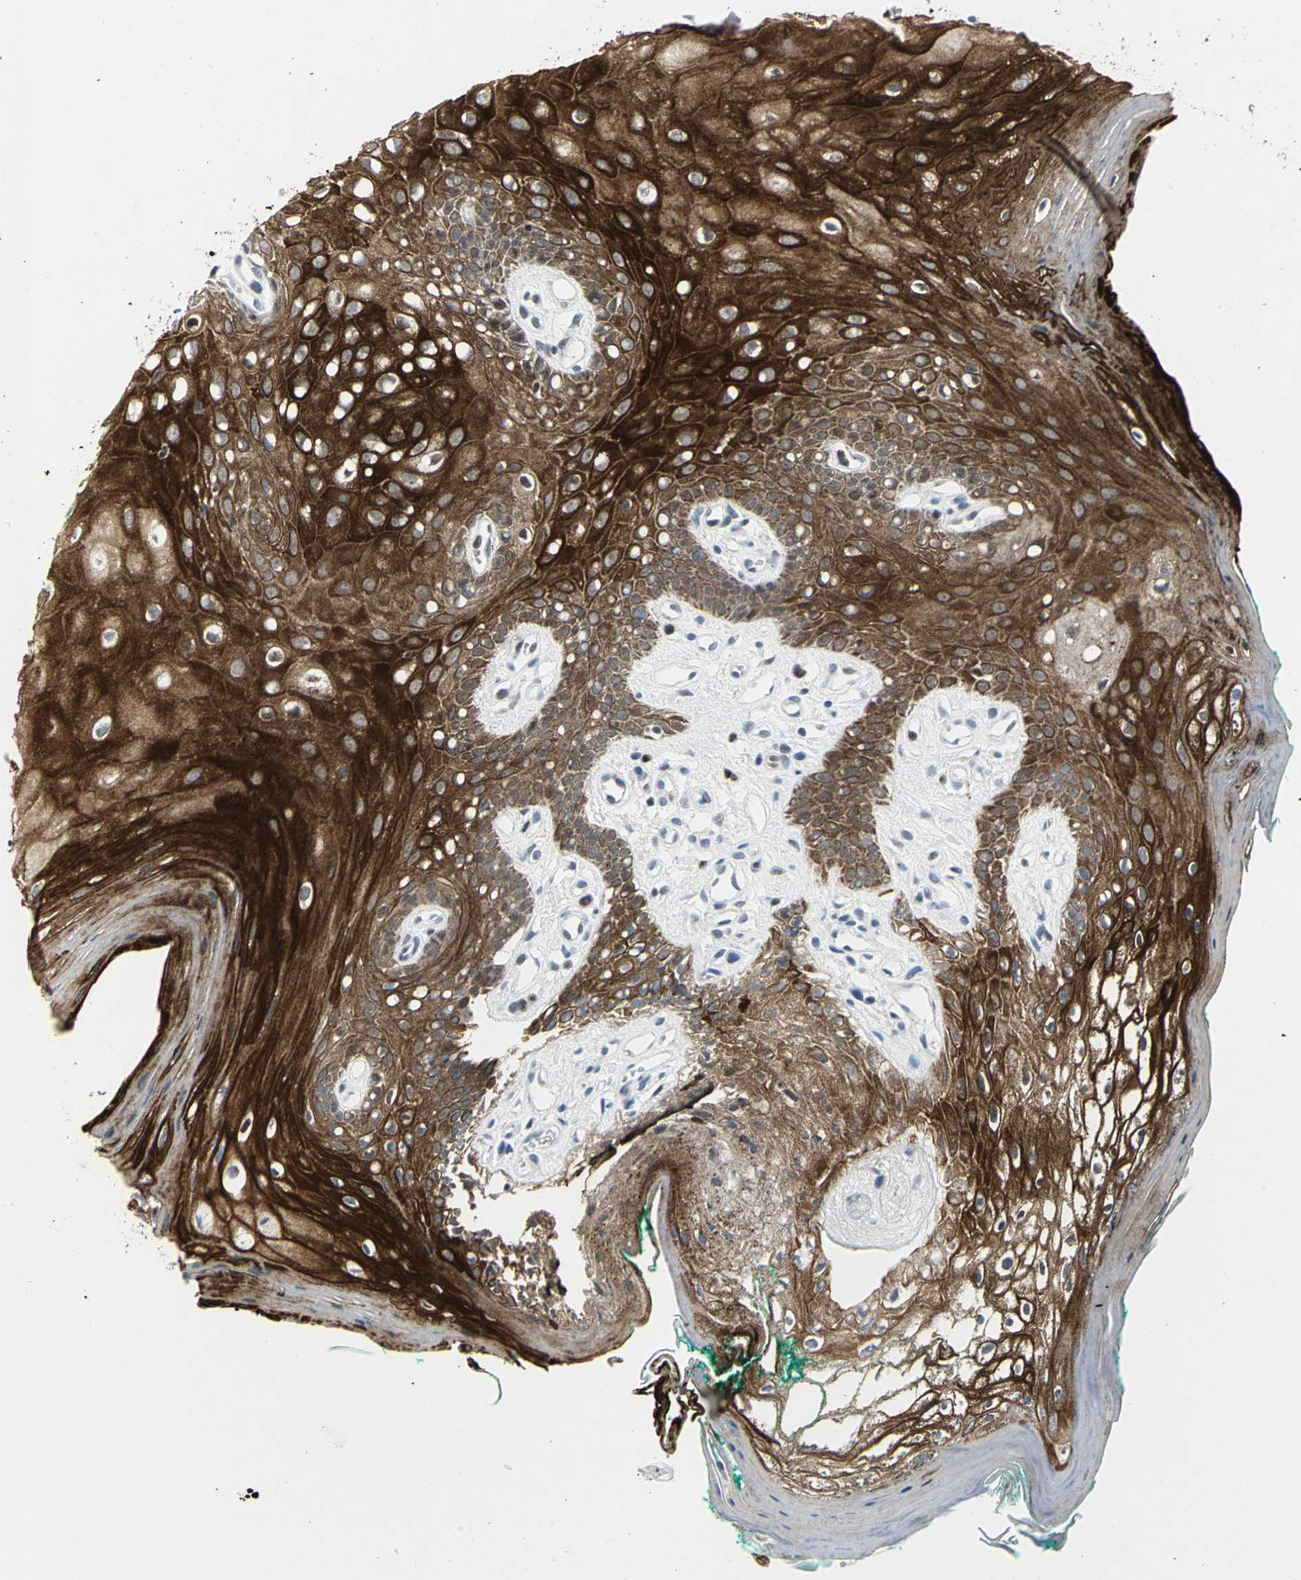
{"staining": {"intensity": "strong", "quantity": ">75%", "location": "cytoplasmic/membranous"}, "tissue": "oral mucosa", "cell_type": "Squamous epithelial cells", "image_type": "normal", "snomed": [{"axis": "morphology", "description": "Normal tissue, NOS"}, {"axis": "morphology", "description": "Squamous cell carcinoma, NOS"}, {"axis": "topography", "description": "Skeletal muscle"}, {"axis": "topography", "description": "Oral tissue"}, {"axis": "topography", "description": "Head-Neck"}], "caption": "Oral mucosa stained for a protein (brown) shows strong cytoplasmic/membranous positive staining in about >75% of squamous epithelial cells.", "gene": "RPA1", "patient": {"sex": "female", "age": 84}}